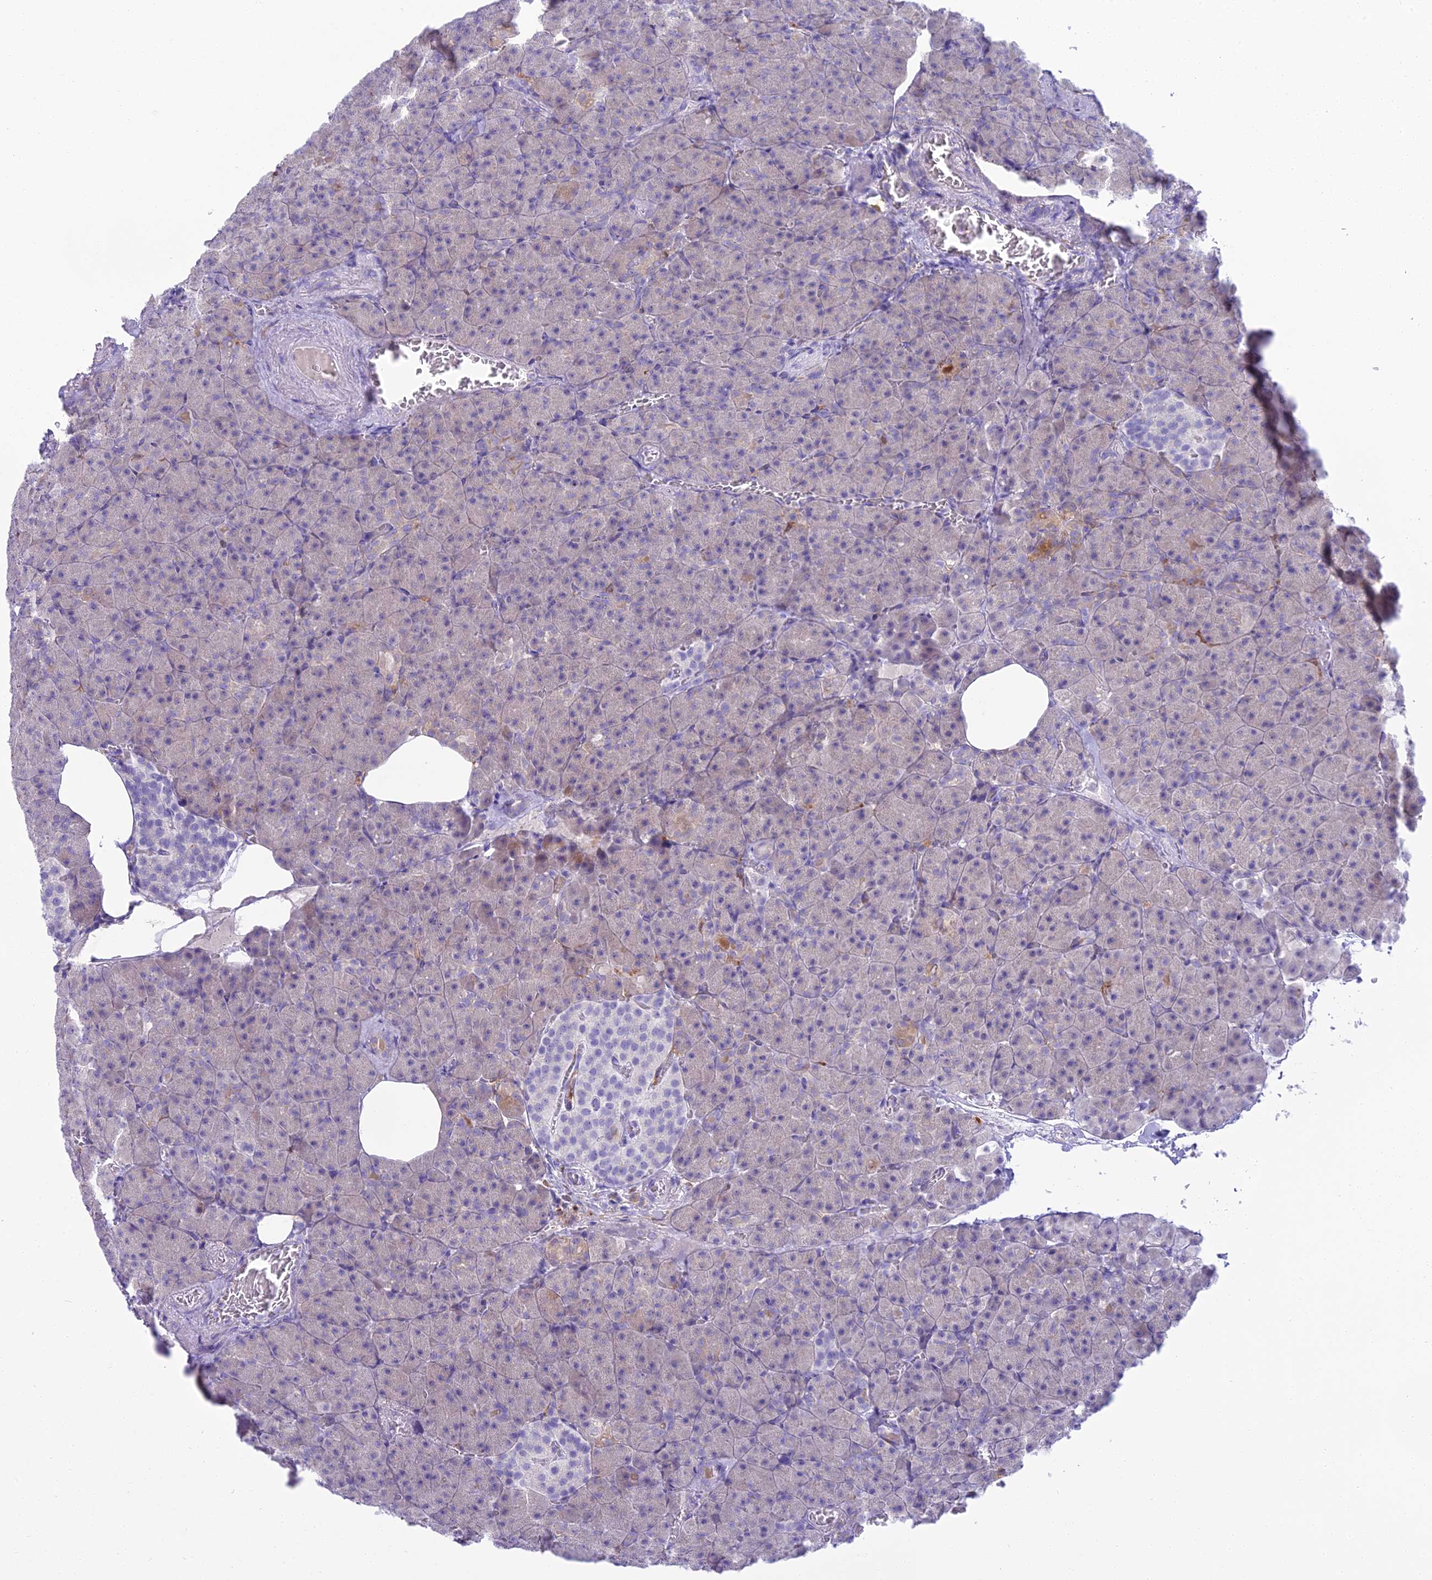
{"staining": {"intensity": "weak", "quantity": "<25%", "location": "cytoplasmic/membranous"}, "tissue": "pancreas", "cell_type": "Exocrine glandular cells", "image_type": "normal", "snomed": [{"axis": "morphology", "description": "Normal tissue, NOS"}, {"axis": "topography", "description": "Pancreas"}], "caption": "High power microscopy photomicrograph of an immunohistochemistry micrograph of benign pancreas, revealing no significant positivity in exocrine glandular cells. (DAB (3,3'-diaminobenzidine) immunohistochemistry (IHC) visualized using brightfield microscopy, high magnification).", "gene": "BLNK", "patient": {"sex": "female", "age": 74}}